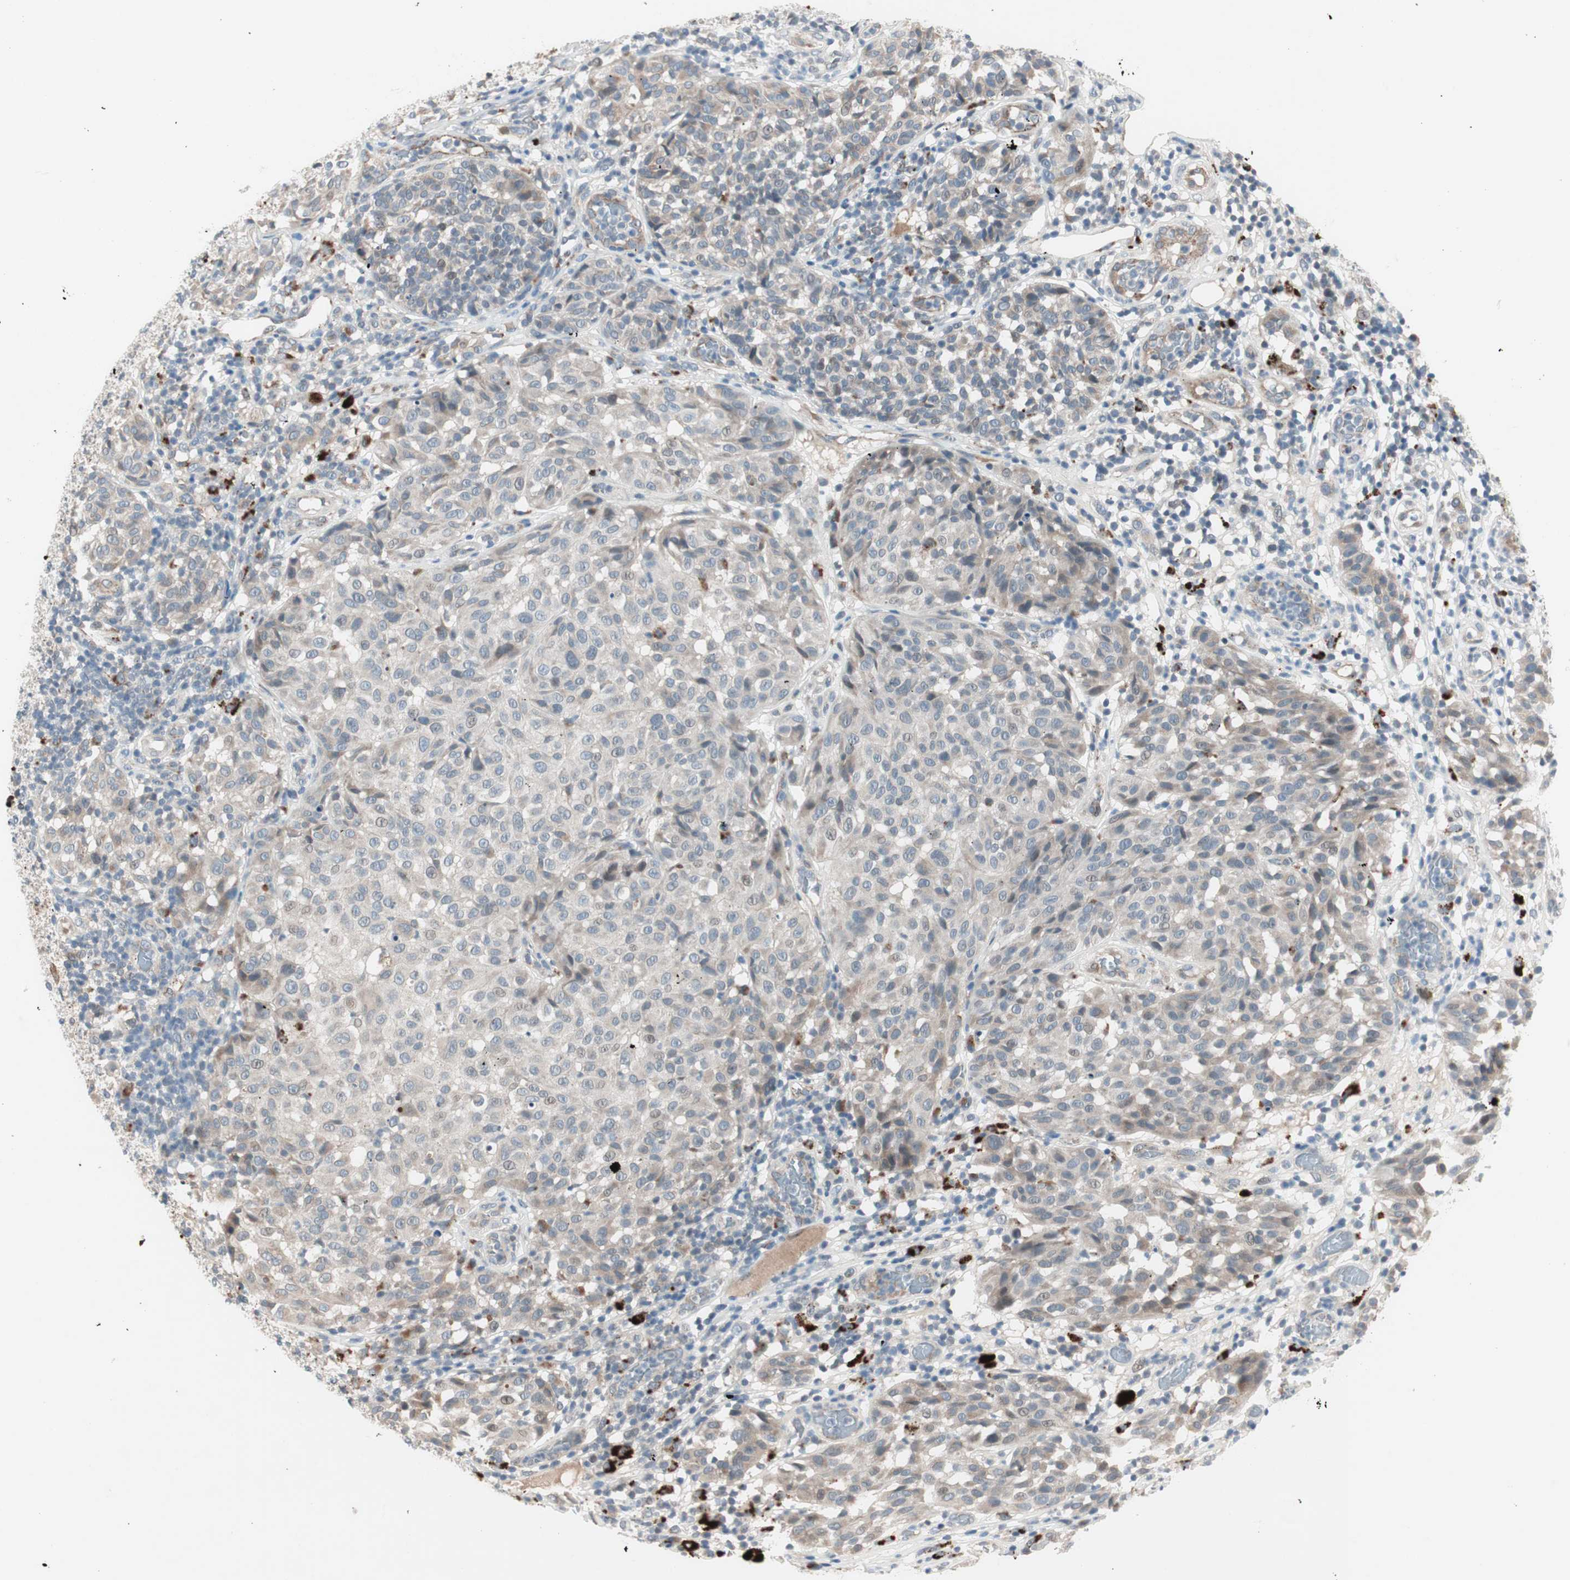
{"staining": {"intensity": "moderate", "quantity": "25%-75%", "location": "cytoplasmic/membranous"}, "tissue": "melanoma", "cell_type": "Tumor cells", "image_type": "cancer", "snomed": [{"axis": "morphology", "description": "Malignant melanoma, NOS"}, {"axis": "topography", "description": "Skin"}], "caption": "A brown stain labels moderate cytoplasmic/membranous staining of a protein in human melanoma tumor cells. Using DAB (brown) and hematoxylin (blue) stains, captured at high magnification using brightfield microscopy.", "gene": "FGFR4", "patient": {"sex": "female", "age": 46}}